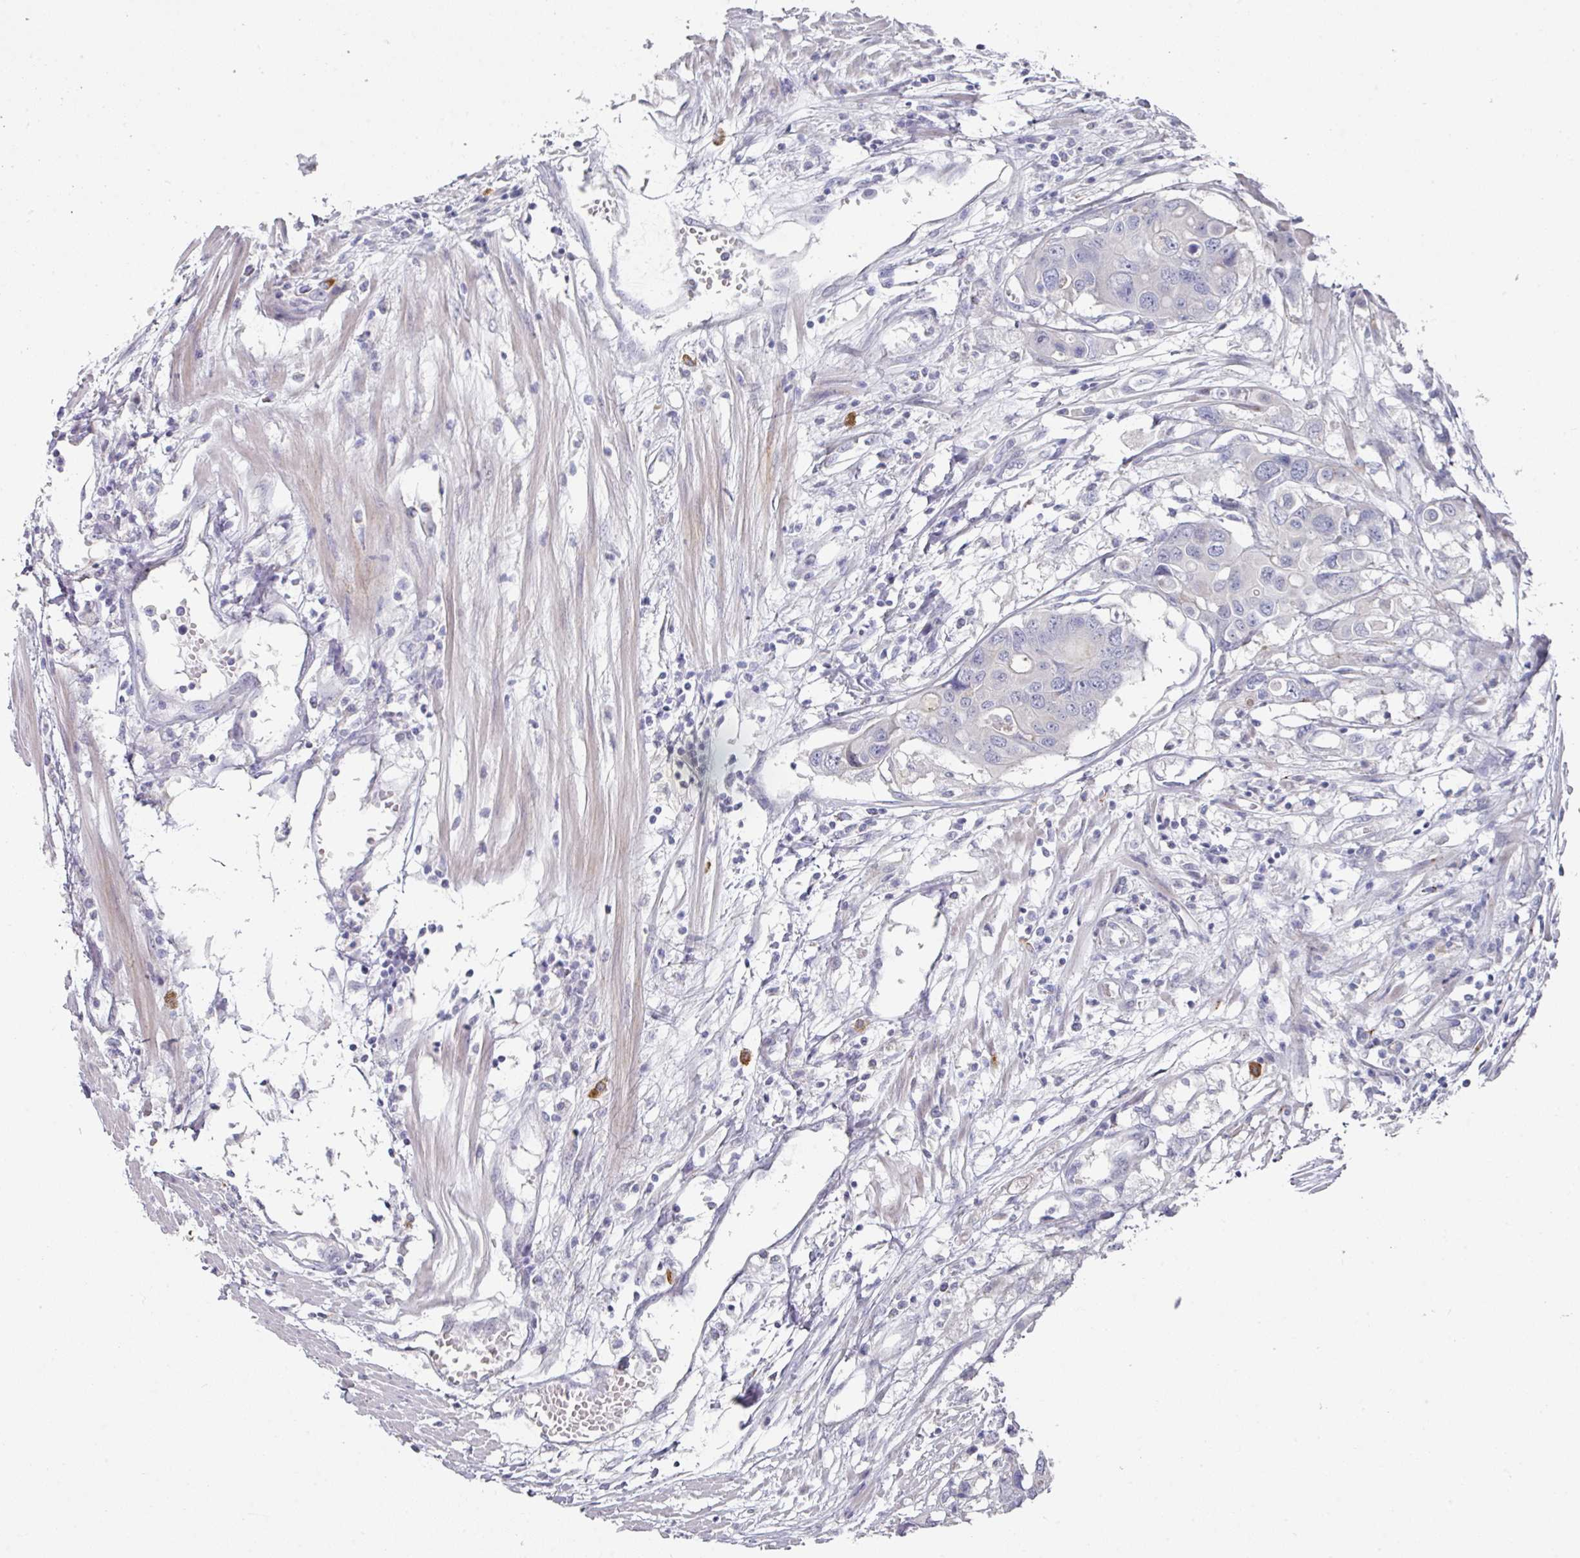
{"staining": {"intensity": "negative", "quantity": "none", "location": "none"}, "tissue": "colorectal cancer", "cell_type": "Tumor cells", "image_type": "cancer", "snomed": [{"axis": "morphology", "description": "Adenocarcinoma, NOS"}, {"axis": "topography", "description": "Colon"}], "caption": "This is an immunohistochemistry (IHC) histopathology image of human colorectal adenocarcinoma. There is no positivity in tumor cells.", "gene": "NT5C1A", "patient": {"sex": "male", "age": 77}}